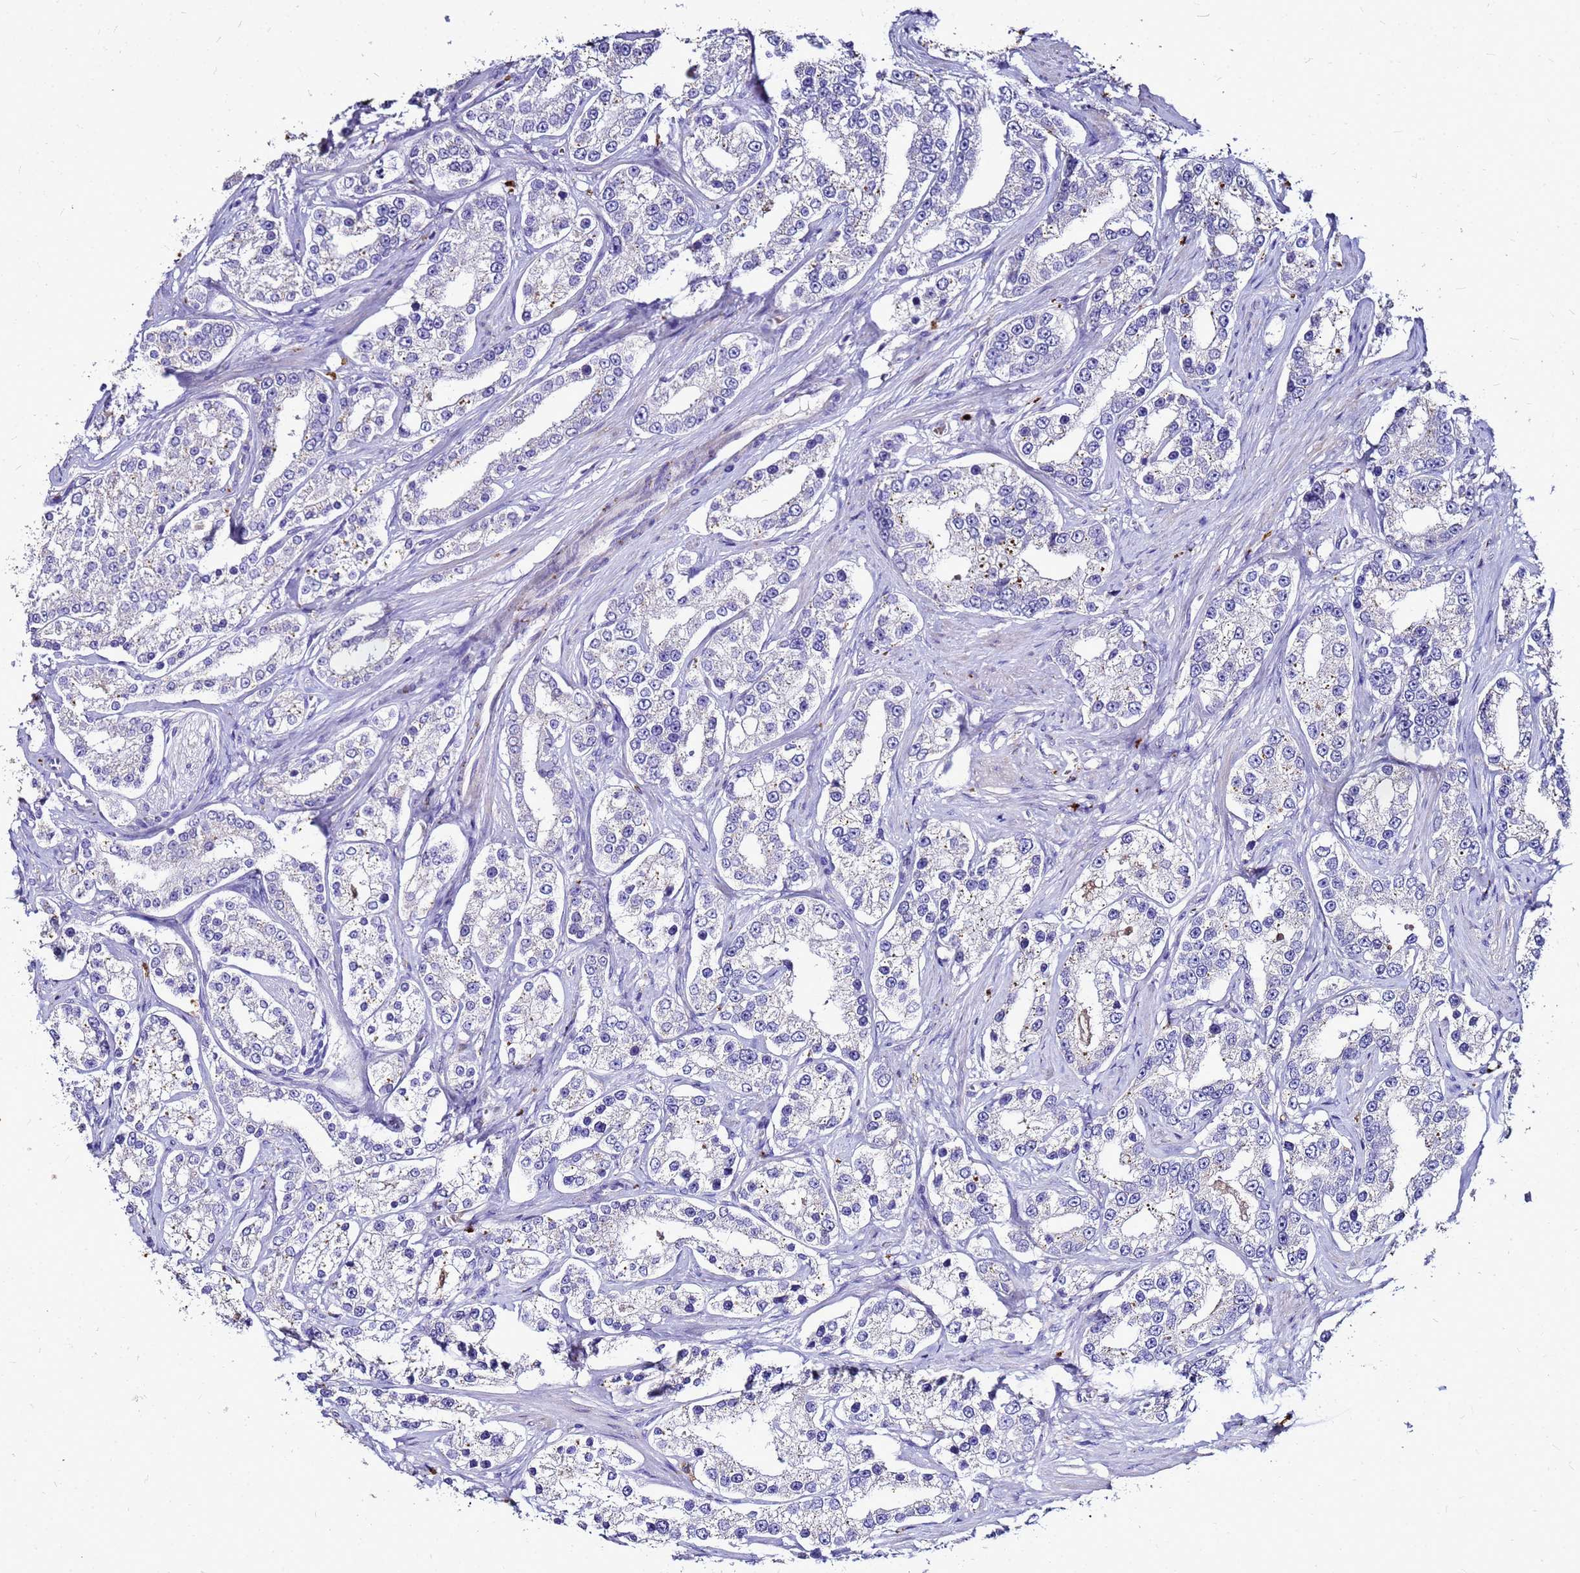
{"staining": {"intensity": "negative", "quantity": "none", "location": "none"}, "tissue": "prostate cancer", "cell_type": "Tumor cells", "image_type": "cancer", "snomed": [{"axis": "morphology", "description": "Normal tissue, NOS"}, {"axis": "morphology", "description": "Adenocarcinoma, High grade"}, {"axis": "topography", "description": "Prostate"}], "caption": "DAB immunohistochemical staining of prostate cancer (high-grade adenocarcinoma) demonstrates no significant positivity in tumor cells.", "gene": "S100A2", "patient": {"sex": "male", "age": 83}}